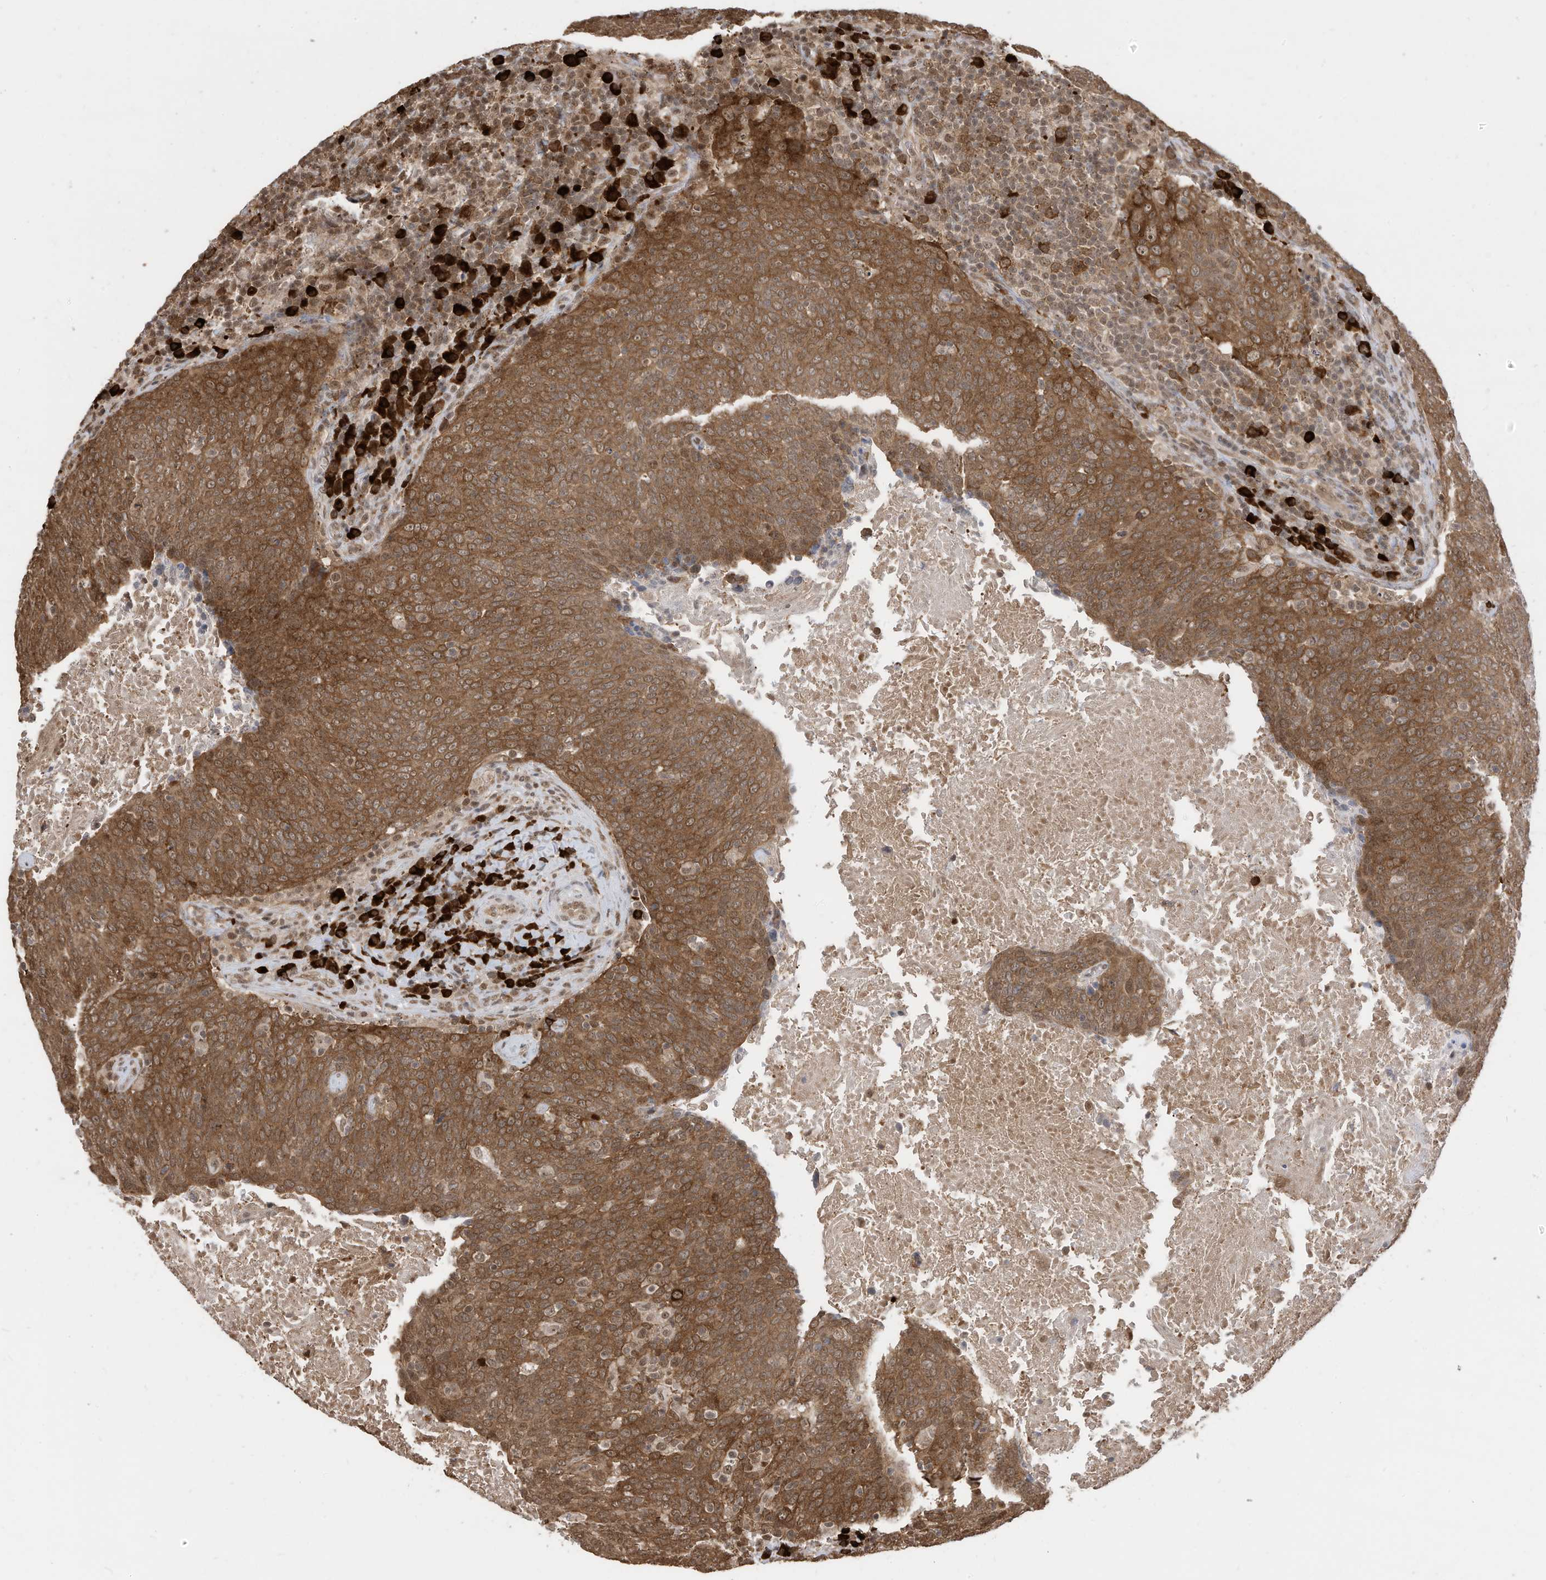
{"staining": {"intensity": "moderate", "quantity": ">75%", "location": "cytoplasmic/membranous"}, "tissue": "head and neck cancer", "cell_type": "Tumor cells", "image_type": "cancer", "snomed": [{"axis": "morphology", "description": "Squamous cell carcinoma, NOS"}, {"axis": "morphology", "description": "Squamous cell carcinoma, metastatic, NOS"}, {"axis": "topography", "description": "Lymph node"}, {"axis": "topography", "description": "Head-Neck"}], "caption": "This micrograph demonstrates squamous cell carcinoma (head and neck) stained with immunohistochemistry (IHC) to label a protein in brown. The cytoplasmic/membranous of tumor cells show moderate positivity for the protein. Nuclei are counter-stained blue.", "gene": "ZNF195", "patient": {"sex": "male", "age": 62}}